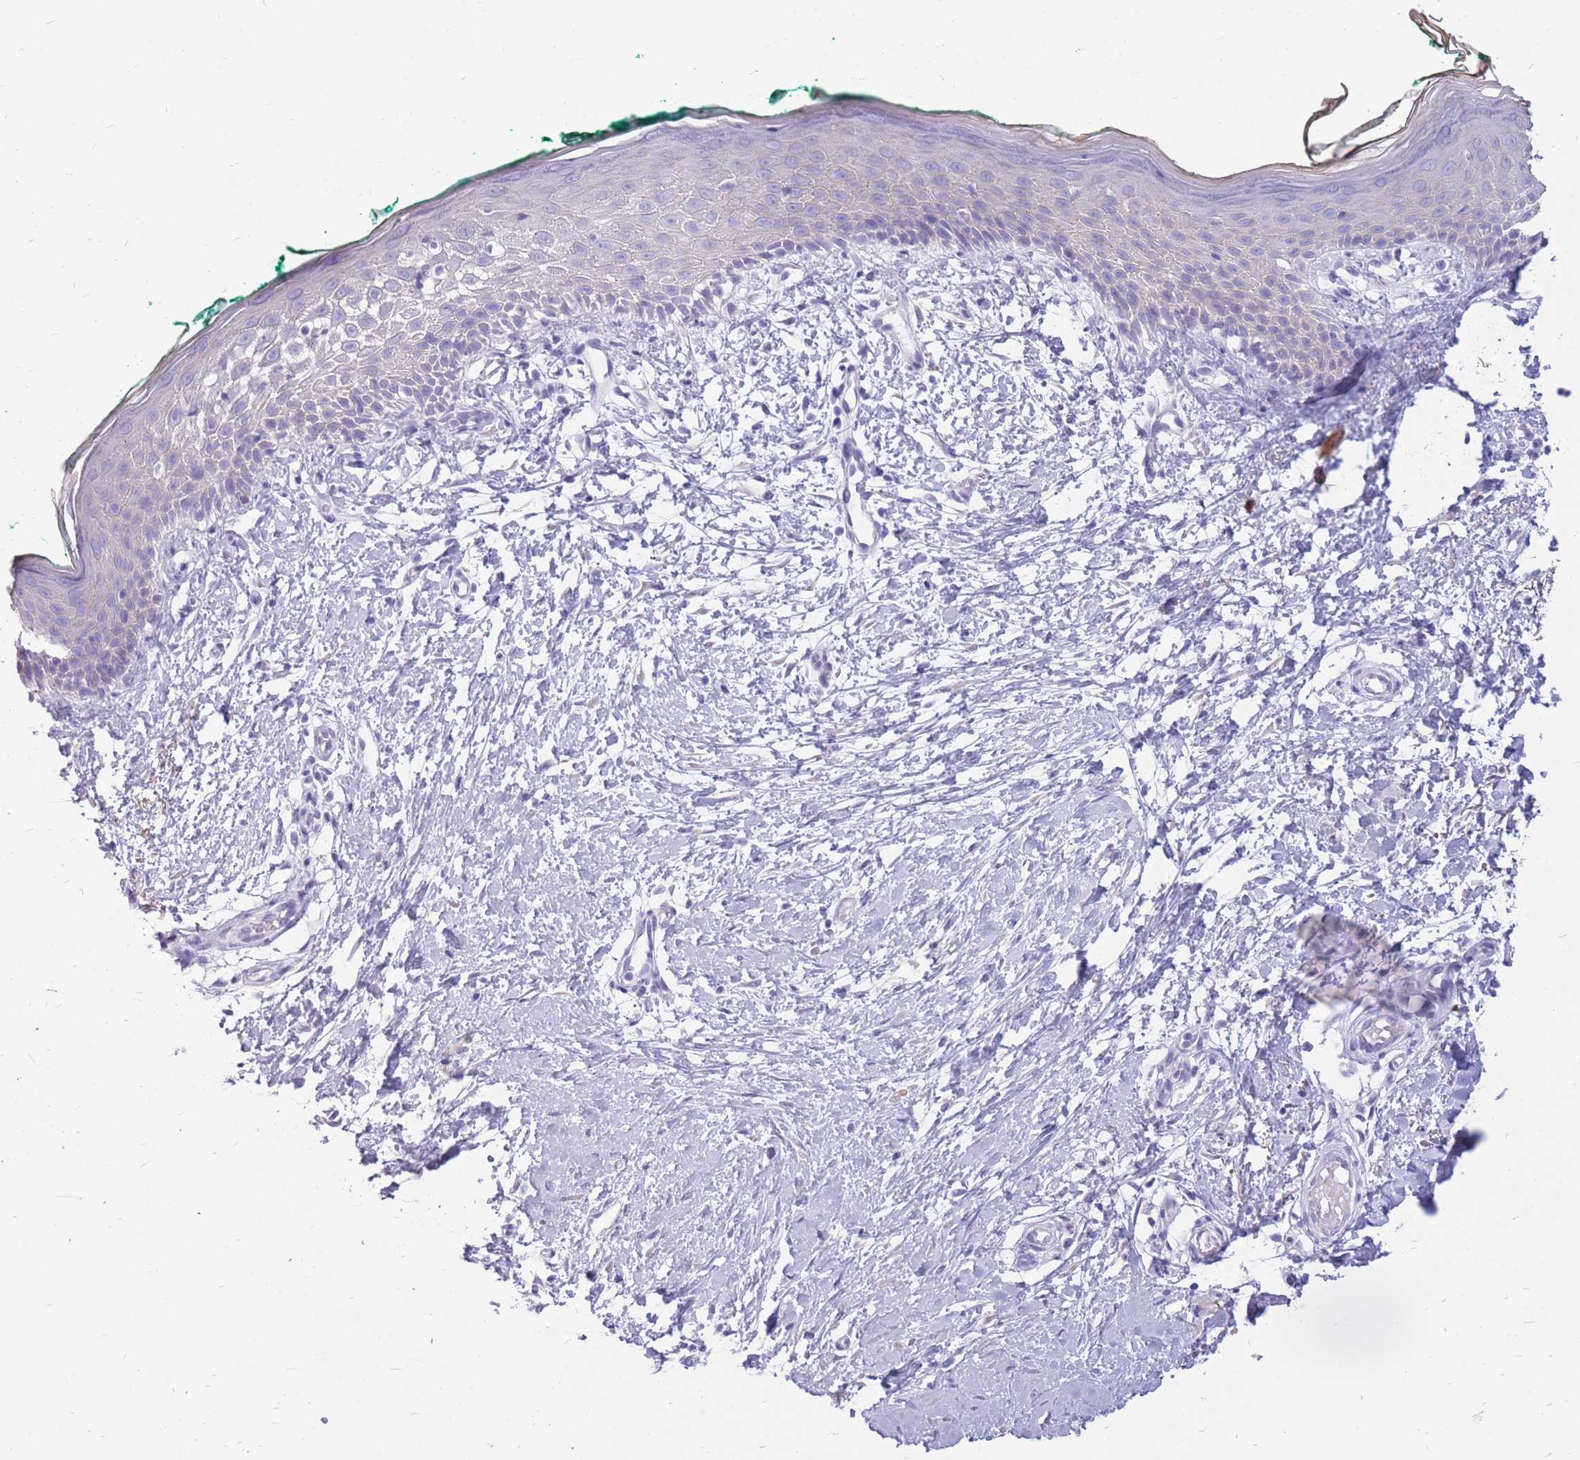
{"staining": {"intensity": "negative", "quantity": "none", "location": "none"}, "tissue": "skin", "cell_type": "Fibroblasts", "image_type": "normal", "snomed": [{"axis": "morphology", "description": "Normal tissue, NOS"}, {"axis": "morphology", "description": "Malignant melanoma, NOS"}, {"axis": "topography", "description": "Skin"}], "caption": "An immunohistochemistry histopathology image of normal skin is shown. There is no staining in fibroblasts of skin. (Stains: DAB immunohistochemistry with hematoxylin counter stain, Microscopy: brightfield microscopy at high magnification).", "gene": "CYP21A2", "patient": {"sex": "male", "age": 62}}